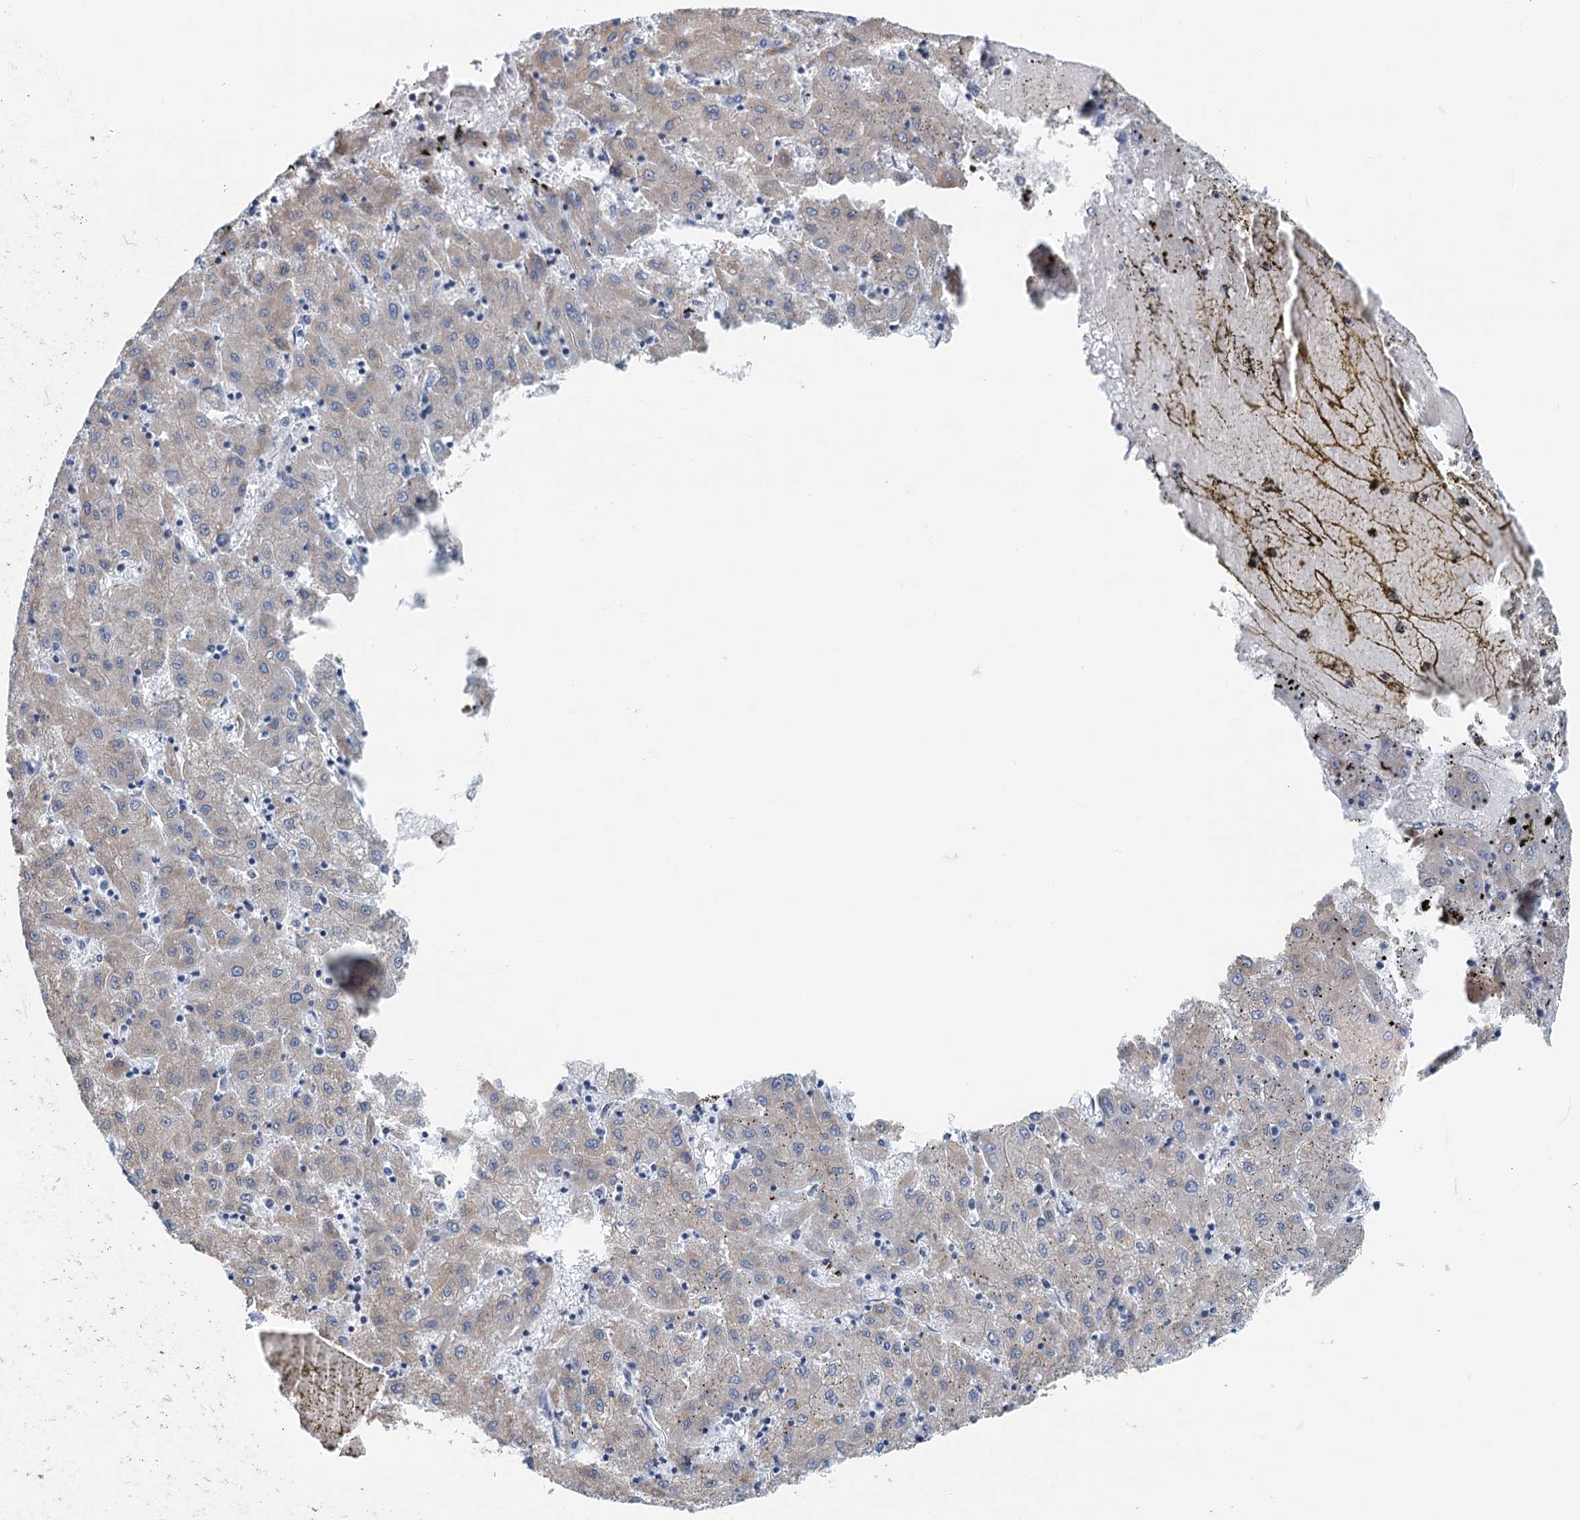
{"staining": {"intensity": "negative", "quantity": "none", "location": "none"}, "tissue": "liver cancer", "cell_type": "Tumor cells", "image_type": "cancer", "snomed": [{"axis": "morphology", "description": "Carcinoma, Hepatocellular, NOS"}, {"axis": "topography", "description": "Liver"}], "caption": "DAB immunohistochemical staining of hepatocellular carcinoma (liver) shows no significant positivity in tumor cells.", "gene": "ZNF527", "patient": {"sex": "male", "age": 72}}